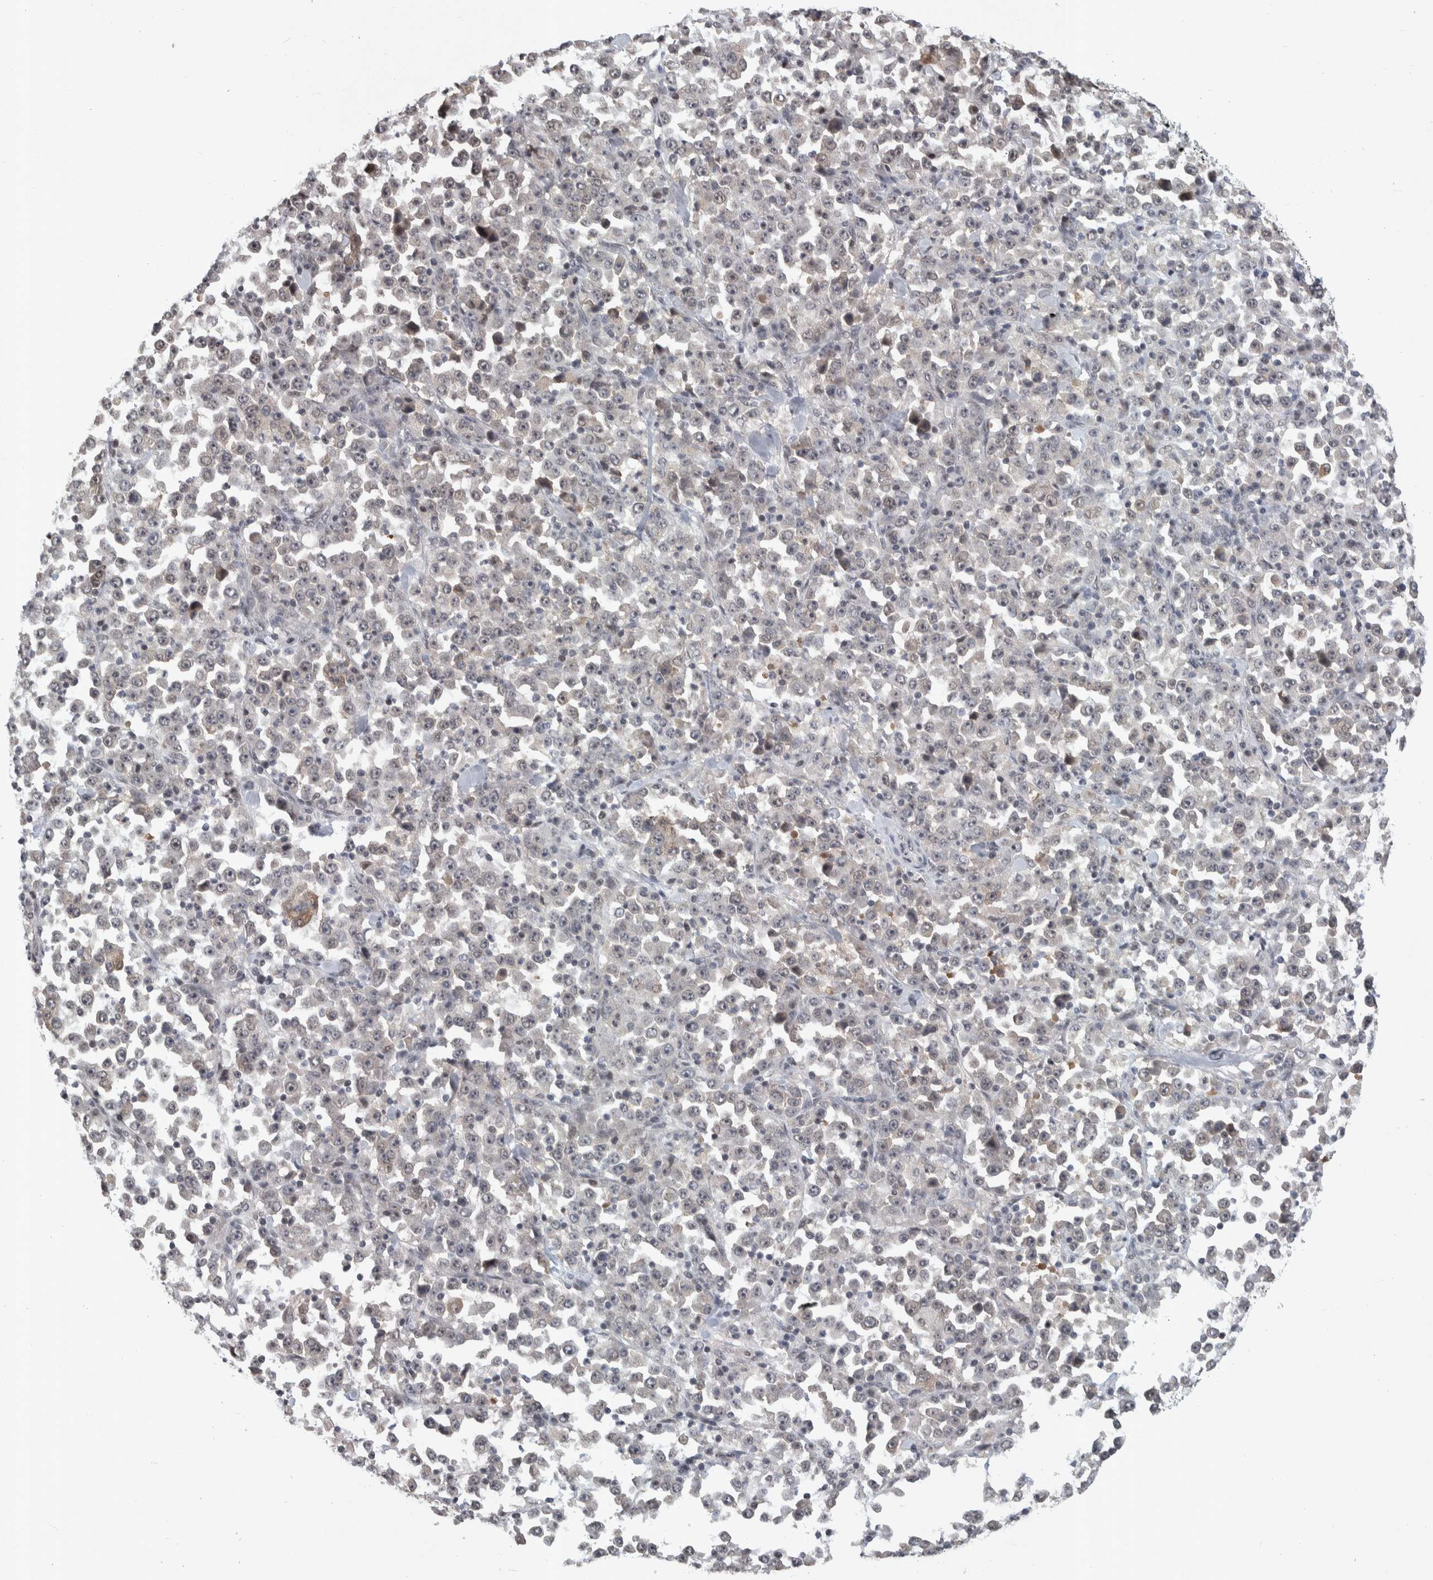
{"staining": {"intensity": "weak", "quantity": "<25%", "location": "nuclear"}, "tissue": "stomach cancer", "cell_type": "Tumor cells", "image_type": "cancer", "snomed": [{"axis": "morphology", "description": "Normal tissue, NOS"}, {"axis": "morphology", "description": "Adenocarcinoma, NOS"}, {"axis": "topography", "description": "Stomach, upper"}, {"axis": "topography", "description": "Stomach"}], "caption": "Immunohistochemistry image of neoplastic tissue: human adenocarcinoma (stomach) stained with DAB (3,3'-diaminobenzidine) displays no significant protein staining in tumor cells.", "gene": "ZSCAN21", "patient": {"sex": "male", "age": 59}}